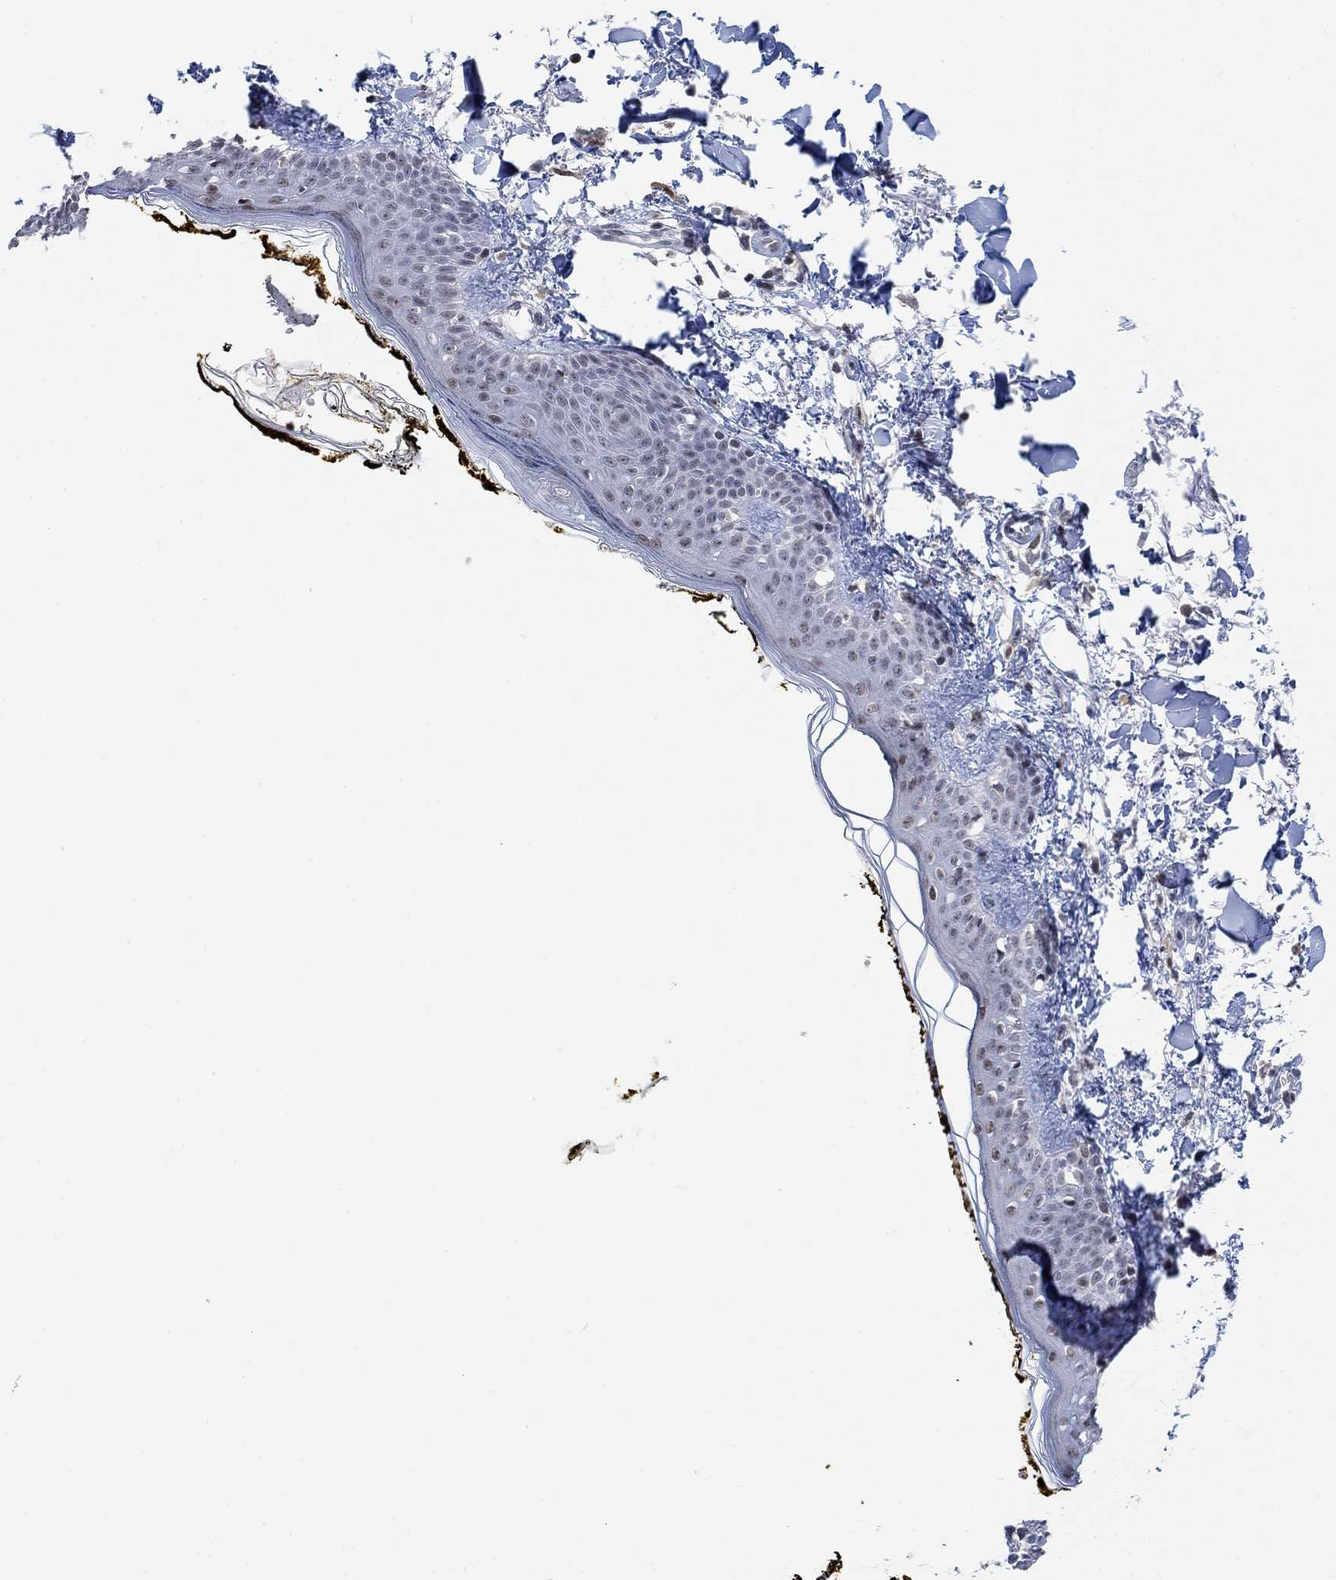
{"staining": {"intensity": "negative", "quantity": "none", "location": "none"}, "tissue": "skin", "cell_type": "Fibroblasts", "image_type": "normal", "snomed": [{"axis": "morphology", "description": "Normal tissue, NOS"}, {"axis": "topography", "description": "Skin"}], "caption": "Image shows no significant protein positivity in fibroblasts of unremarkable skin.", "gene": "PWWP2B", "patient": {"sex": "male", "age": 76}}